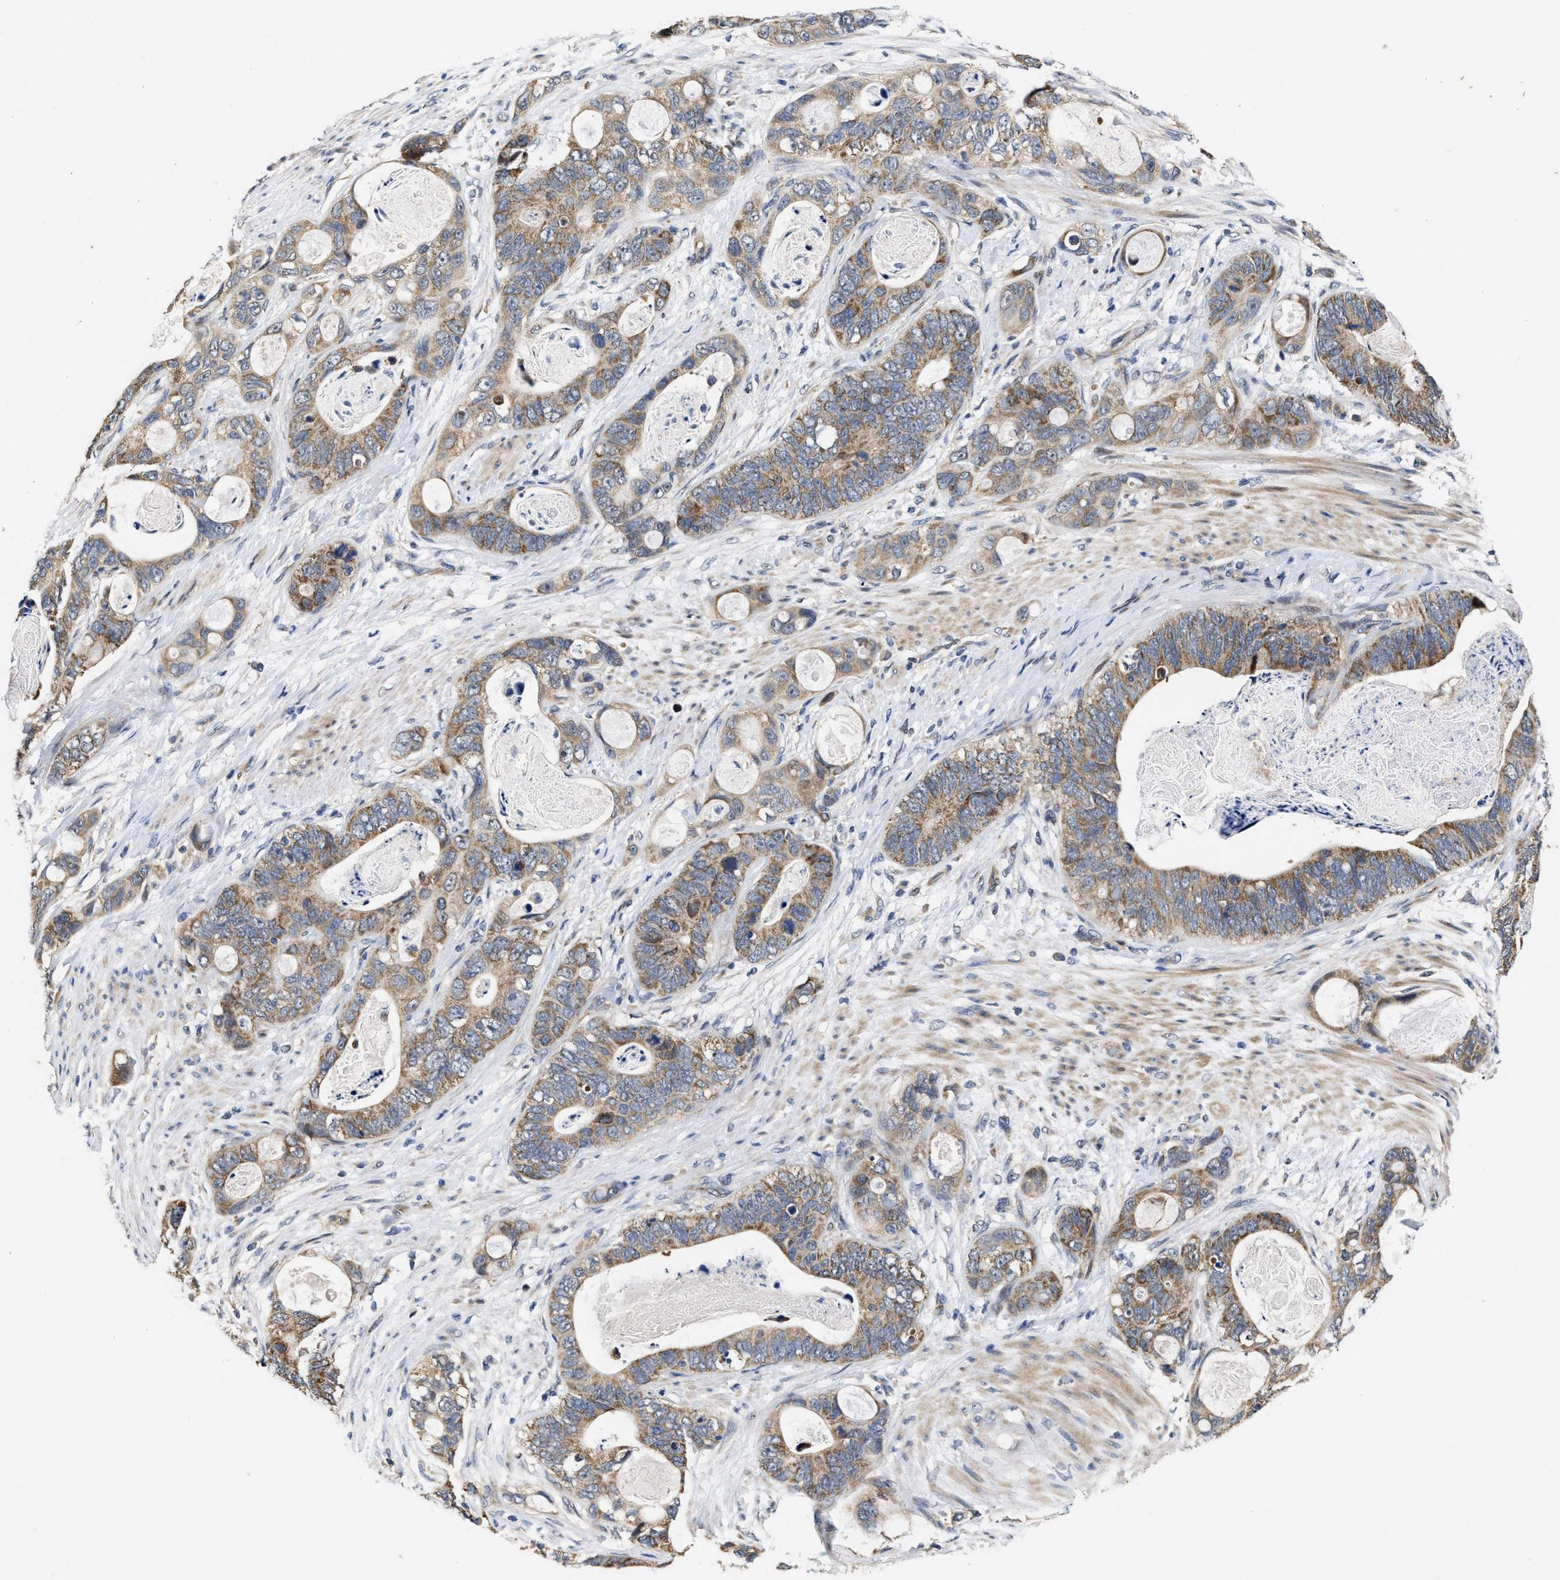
{"staining": {"intensity": "moderate", "quantity": ">75%", "location": "cytoplasmic/membranous"}, "tissue": "stomach cancer", "cell_type": "Tumor cells", "image_type": "cancer", "snomed": [{"axis": "morphology", "description": "Normal tissue, NOS"}, {"axis": "morphology", "description": "Adenocarcinoma, NOS"}, {"axis": "topography", "description": "Stomach"}], "caption": "The image exhibits a brown stain indicating the presence of a protein in the cytoplasmic/membranous of tumor cells in stomach adenocarcinoma.", "gene": "SCYL2", "patient": {"sex": "female", "age": 89}}